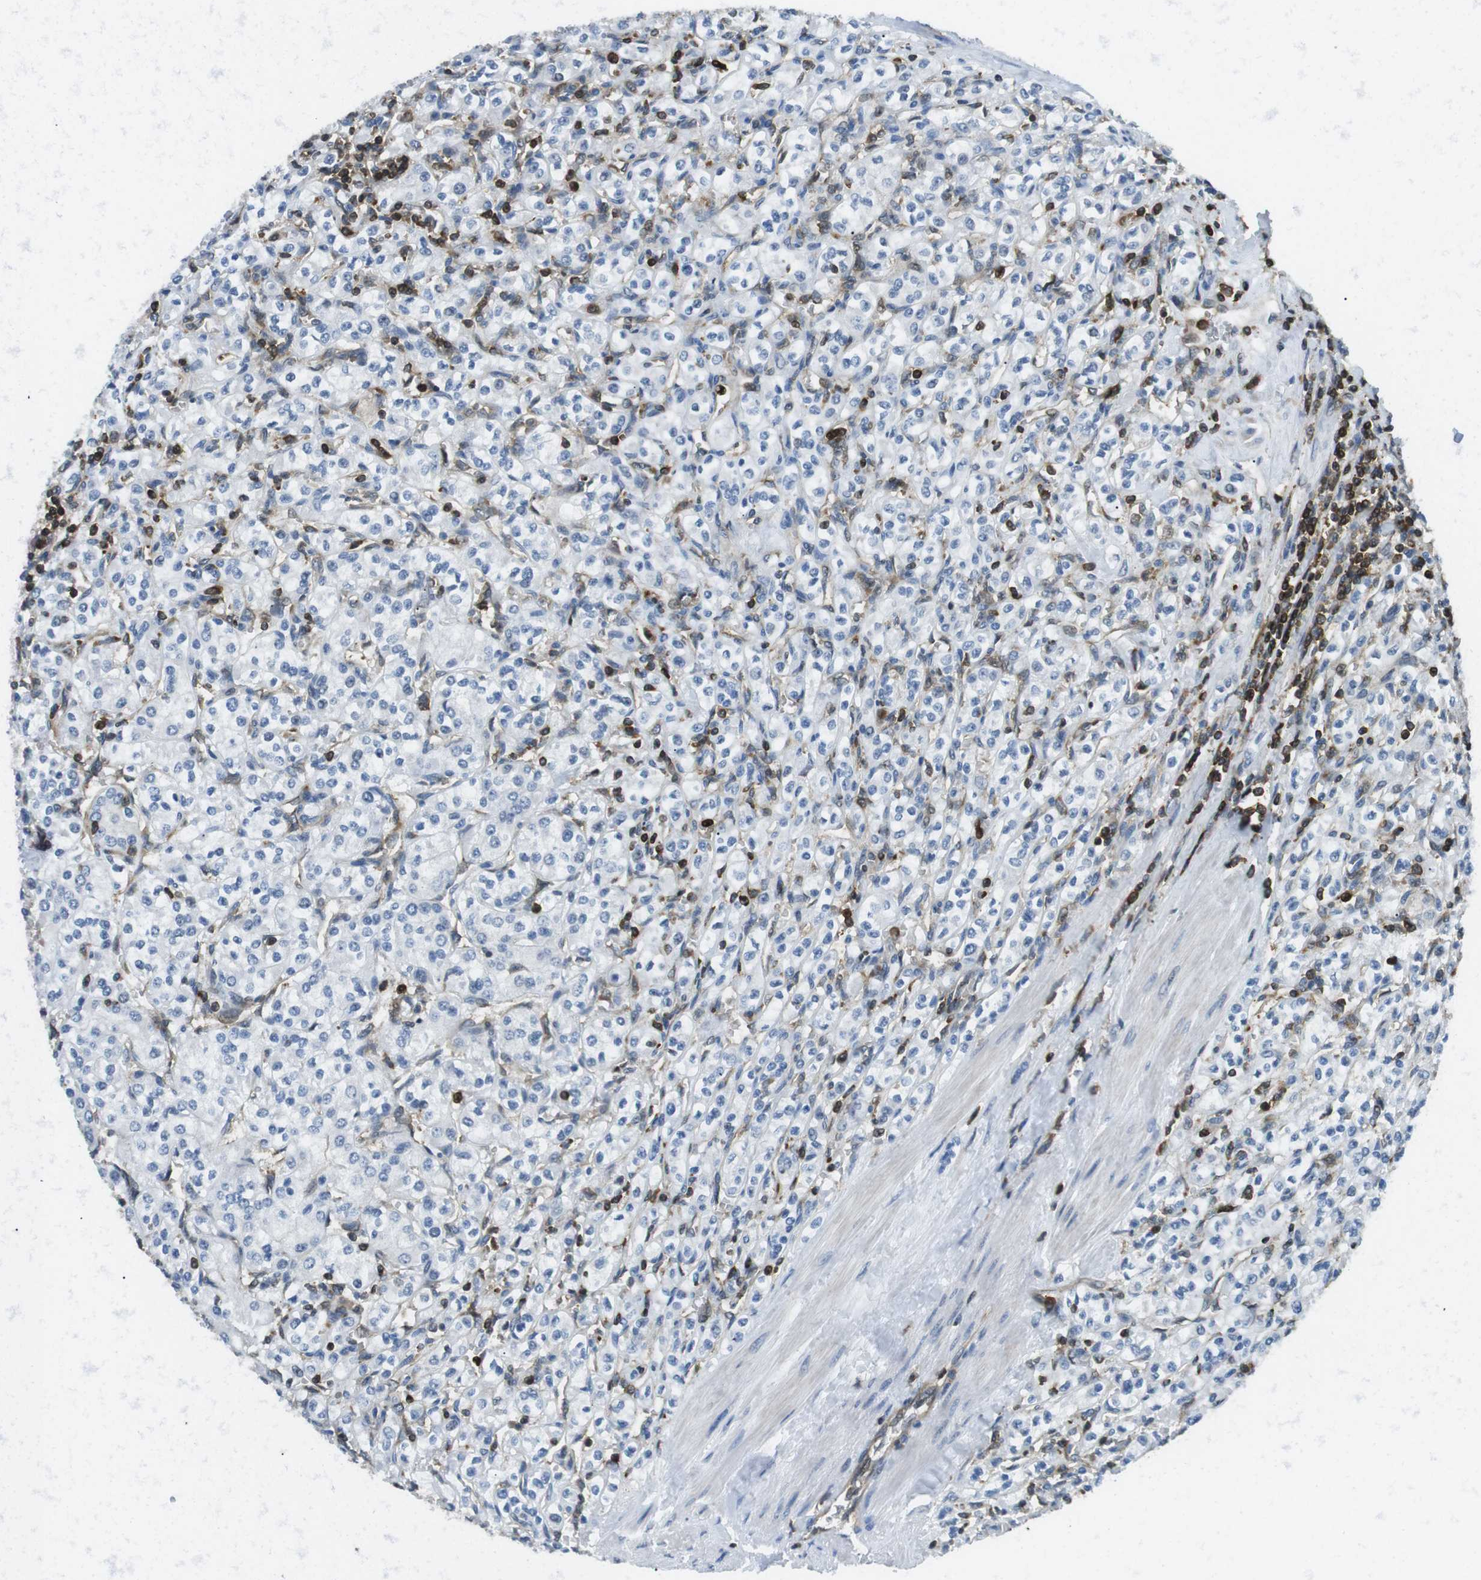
{"staining": {"intensity": "negative", "quantity": "none", "location": "none"}, "tissue": "renal cancer", "cell_type": "Tumor cells", "image_type": "cancer", "snomed": [{"axis": "morphology", "description": "Adenocarcinoma, NOS"}, {"axis": "topography", "description": "Kidney"}], "caption": "IHC of human renal adenocarcinoma exhibits no positivity in tumor cells. (Immunohistochemistry (ihc), brightfield microscopy, high magnification).", "gene": "STK10", "patient": {"sex": "male", "age": 77}}